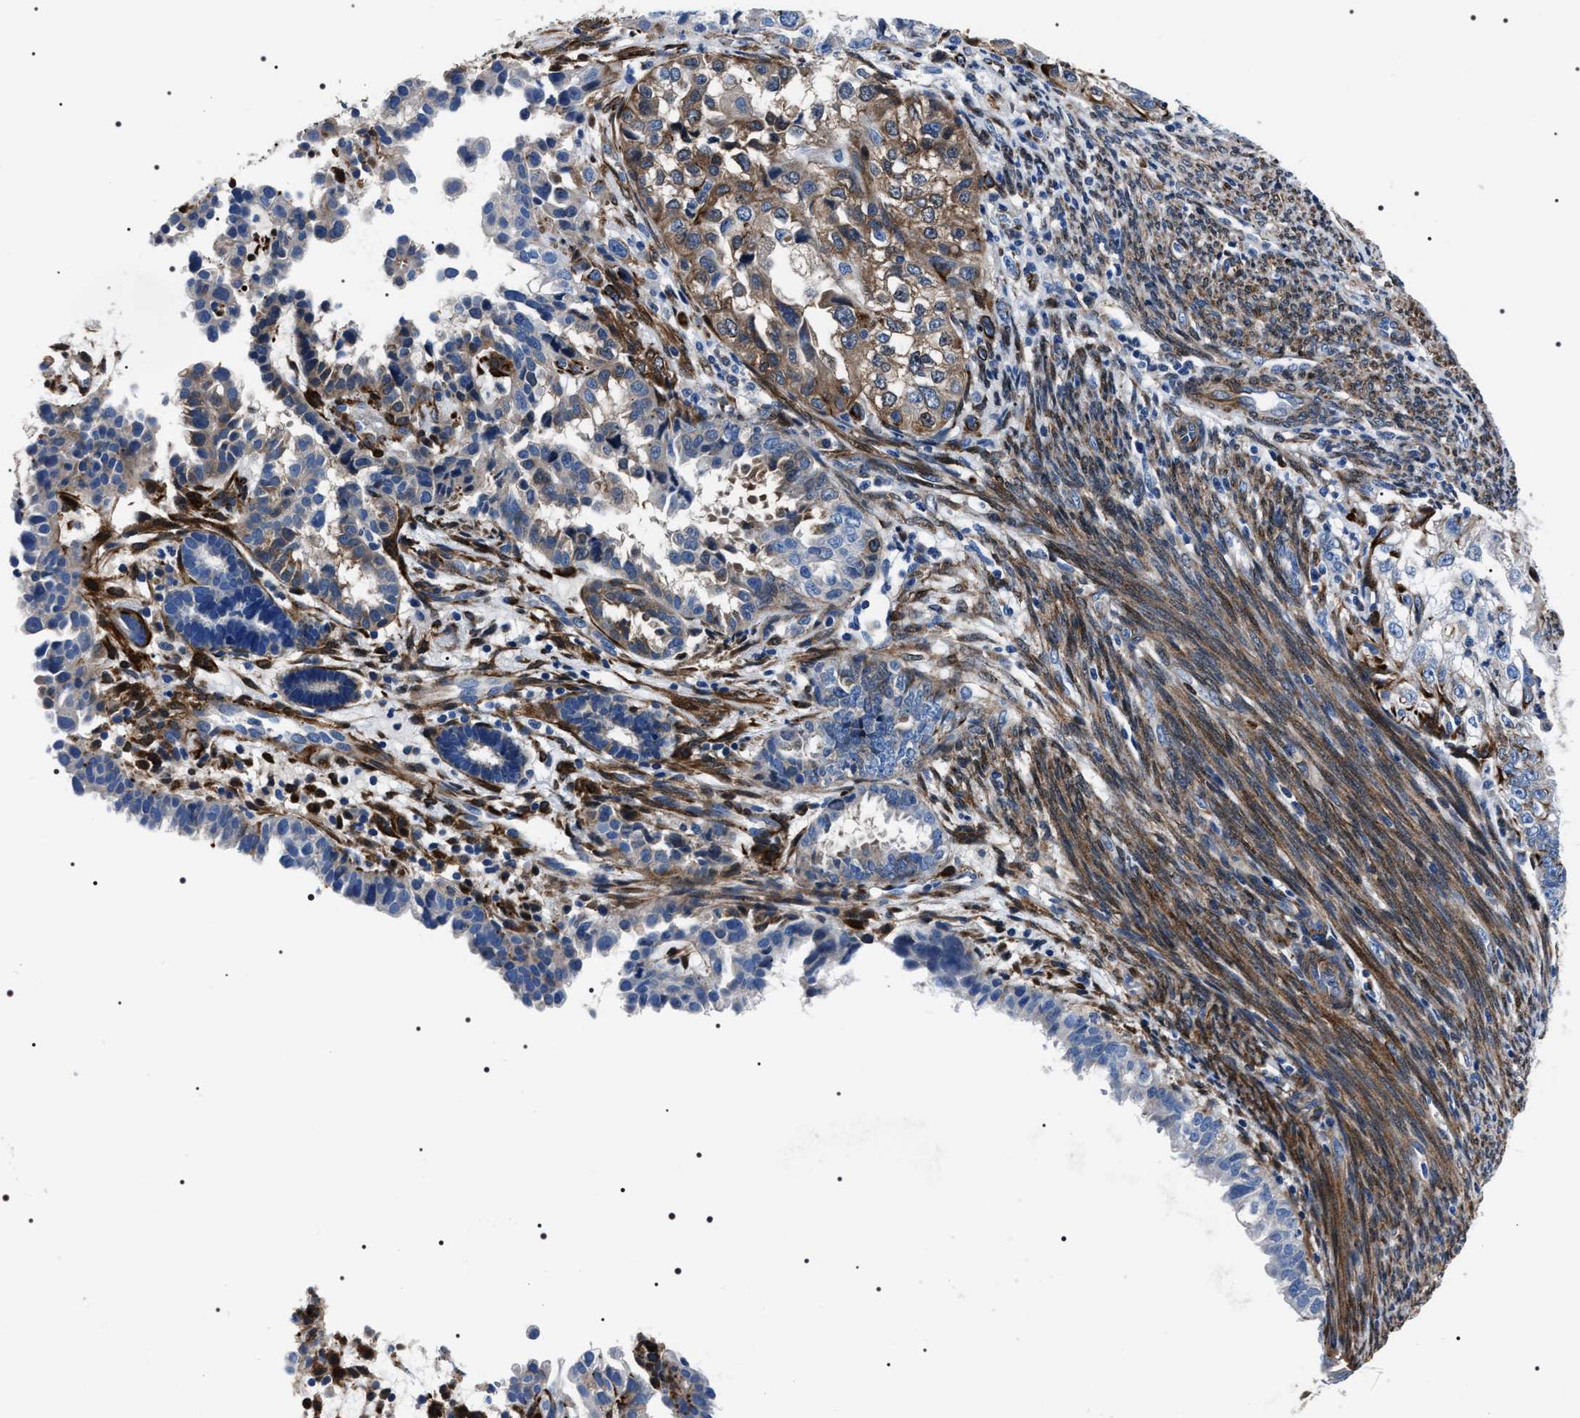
{"staining": {"intensity": "moderate", "quantity": "25%-75%", "location": "cytoplasmic/membranous"}, "tissue": "endometrial cancer", "cell_type": "Tumor cells", "image_type": "cancer", "snomed": [{"axis": "morphology", "description": "Adenocarcinoma, NOS"}, {"axis": "topography", "description": "Endometrium"}], "caption": "Immunohistochemistry (IHC) of adenocarcinoma (endometrial) demonstrates medium levels of moderate cytoplasmic/membranous positivity in about 25%-75% of tumor cells.", "gene": "BAG2", "patient": {"sex": "female", "age": 85}}